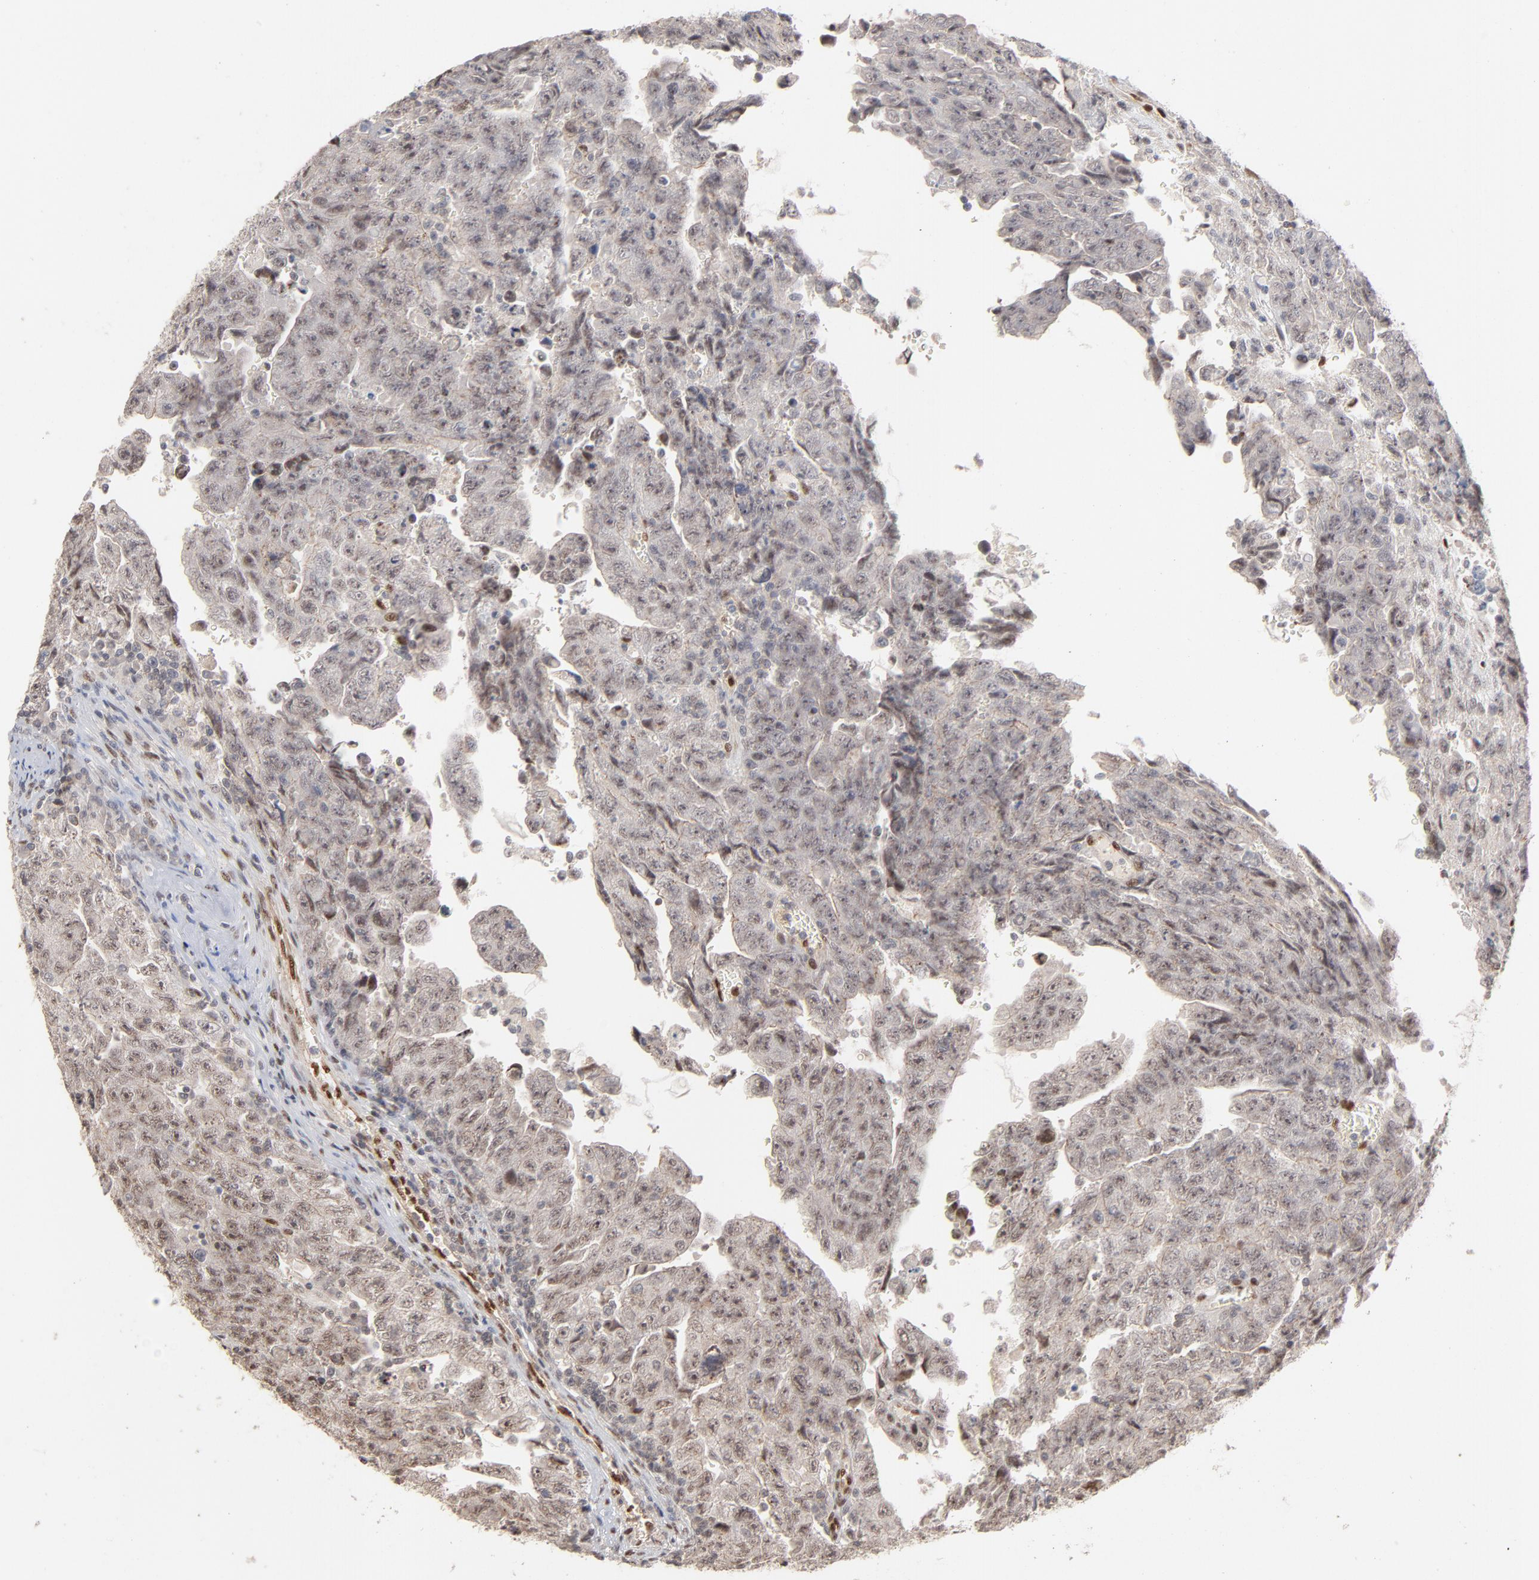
{"staining": {"intensity": "weak", "quantity": "<25%", "location": "nuclear"}, "tissue": "testis cancer", "cell_type": "Tumor cells", "image_type": "cancer", "snomed": [{"axis": "morphology", "description": "Carcinoma, Embryonal, NOS"}, {"axis": "topography", "description": "Testis"}], "caption": "Immunohistochemistry (IHC) micrograph of neoplastic tissue: human testis cancer (embryonal carcinoma) stained with DAB (3,3'-diaminobenzidine) reveals no significant protein positivity in tumor cells.", "gene": "NFIB", "patient": {"sex": "male", "age": 28}}